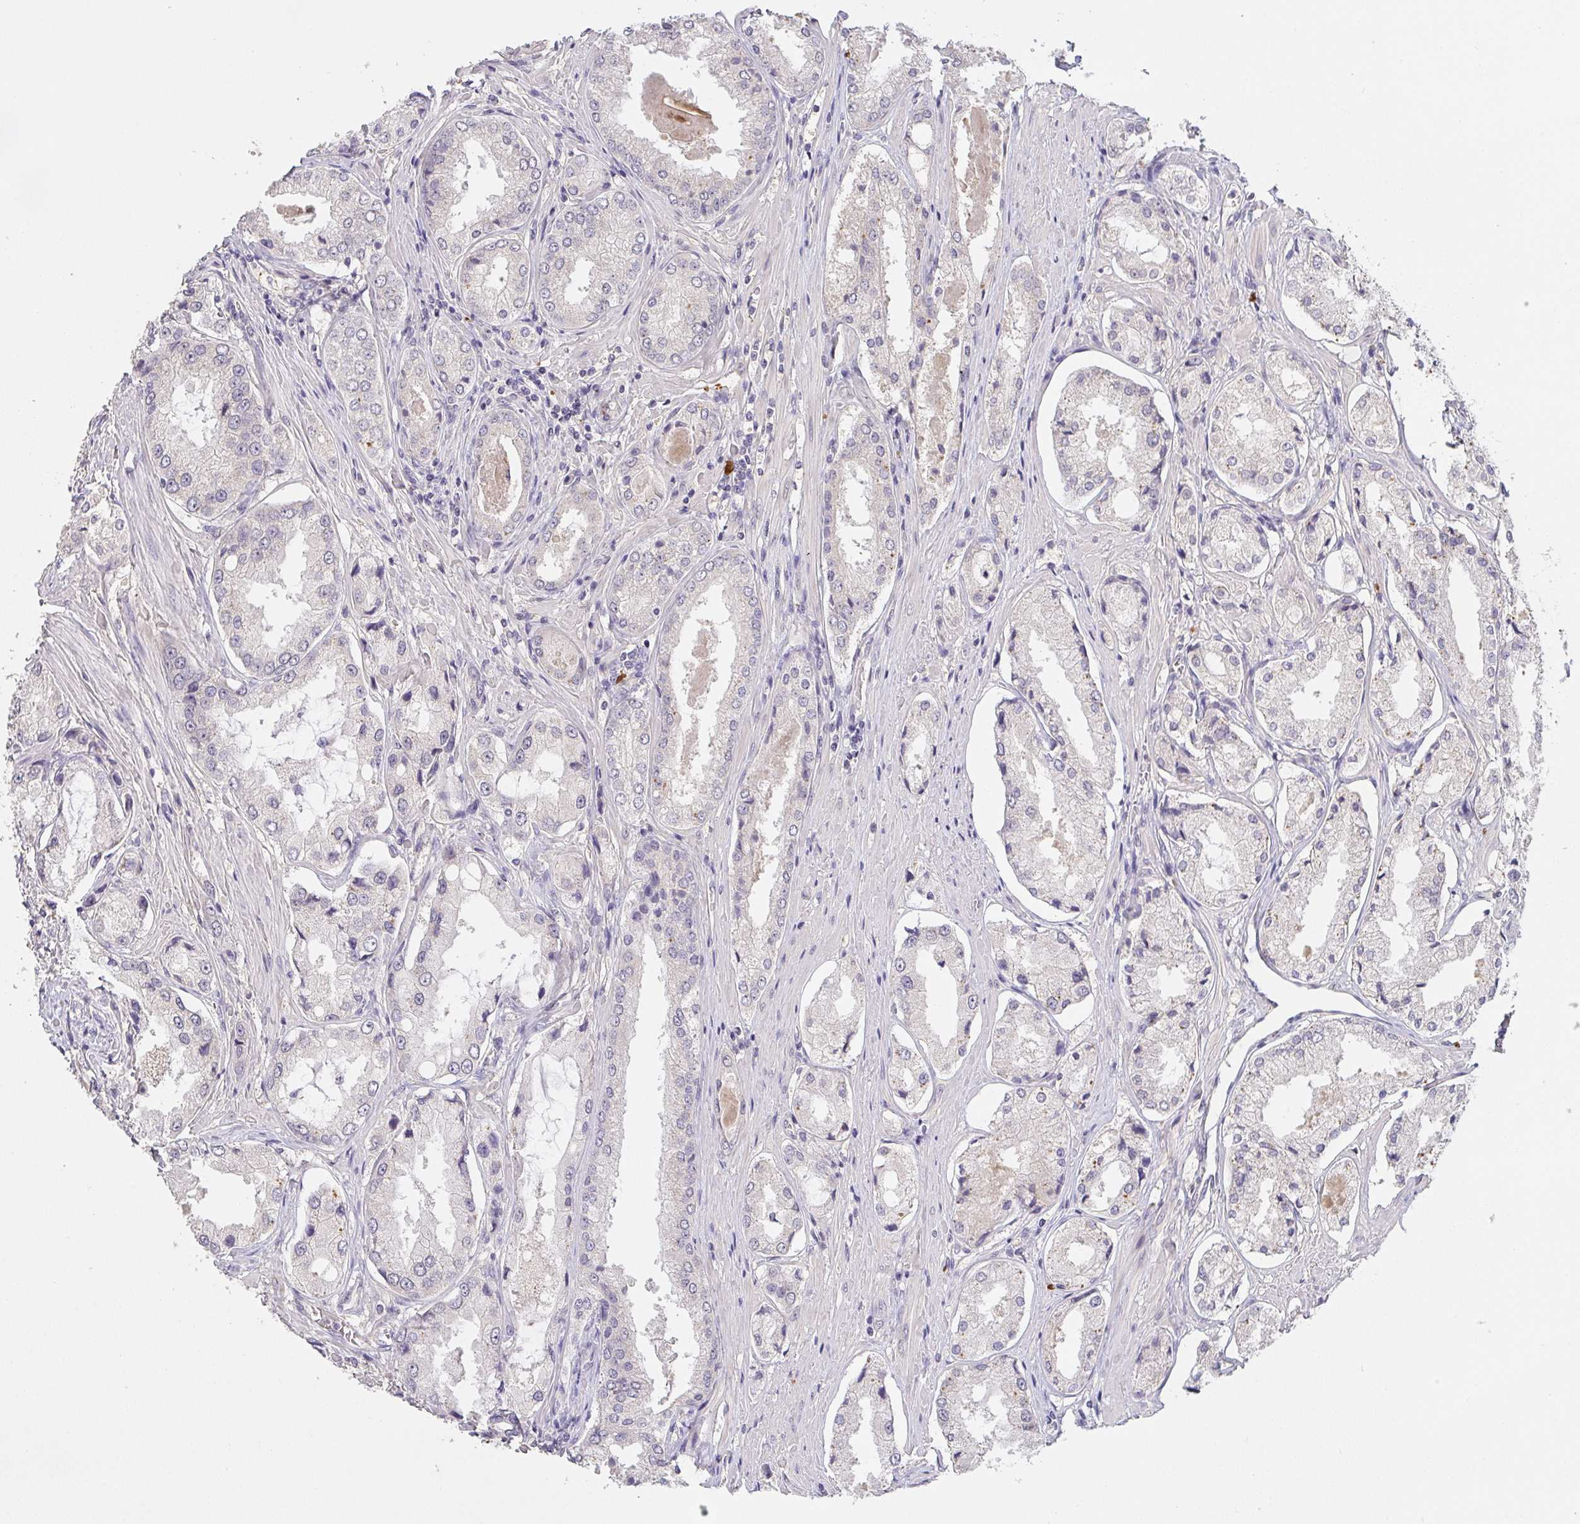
{"staining": {"intensity": "negative", "quantity": "none", "location": "none"}, "tissue": "prostate cancer", "cell_type": "Tumor cells", "image_type": "cancer", "snomed": [{"axis": "morphology", "description": "Adenocarcinoma, Low grade"}, {"axis": "topography", "description": "Prostate"}], "caption": "Prostate cancer was stained to show a protein in brown. There is no significant staining in tumor cells. Brightfield microscopy of IHC stained with DAB (3,3'-diaminobenzidine) (brown) and hematoxylin (blue), captured at high magnification.", "gene": "TMEM219", "patient": {"sex": "male", "age": 68}}